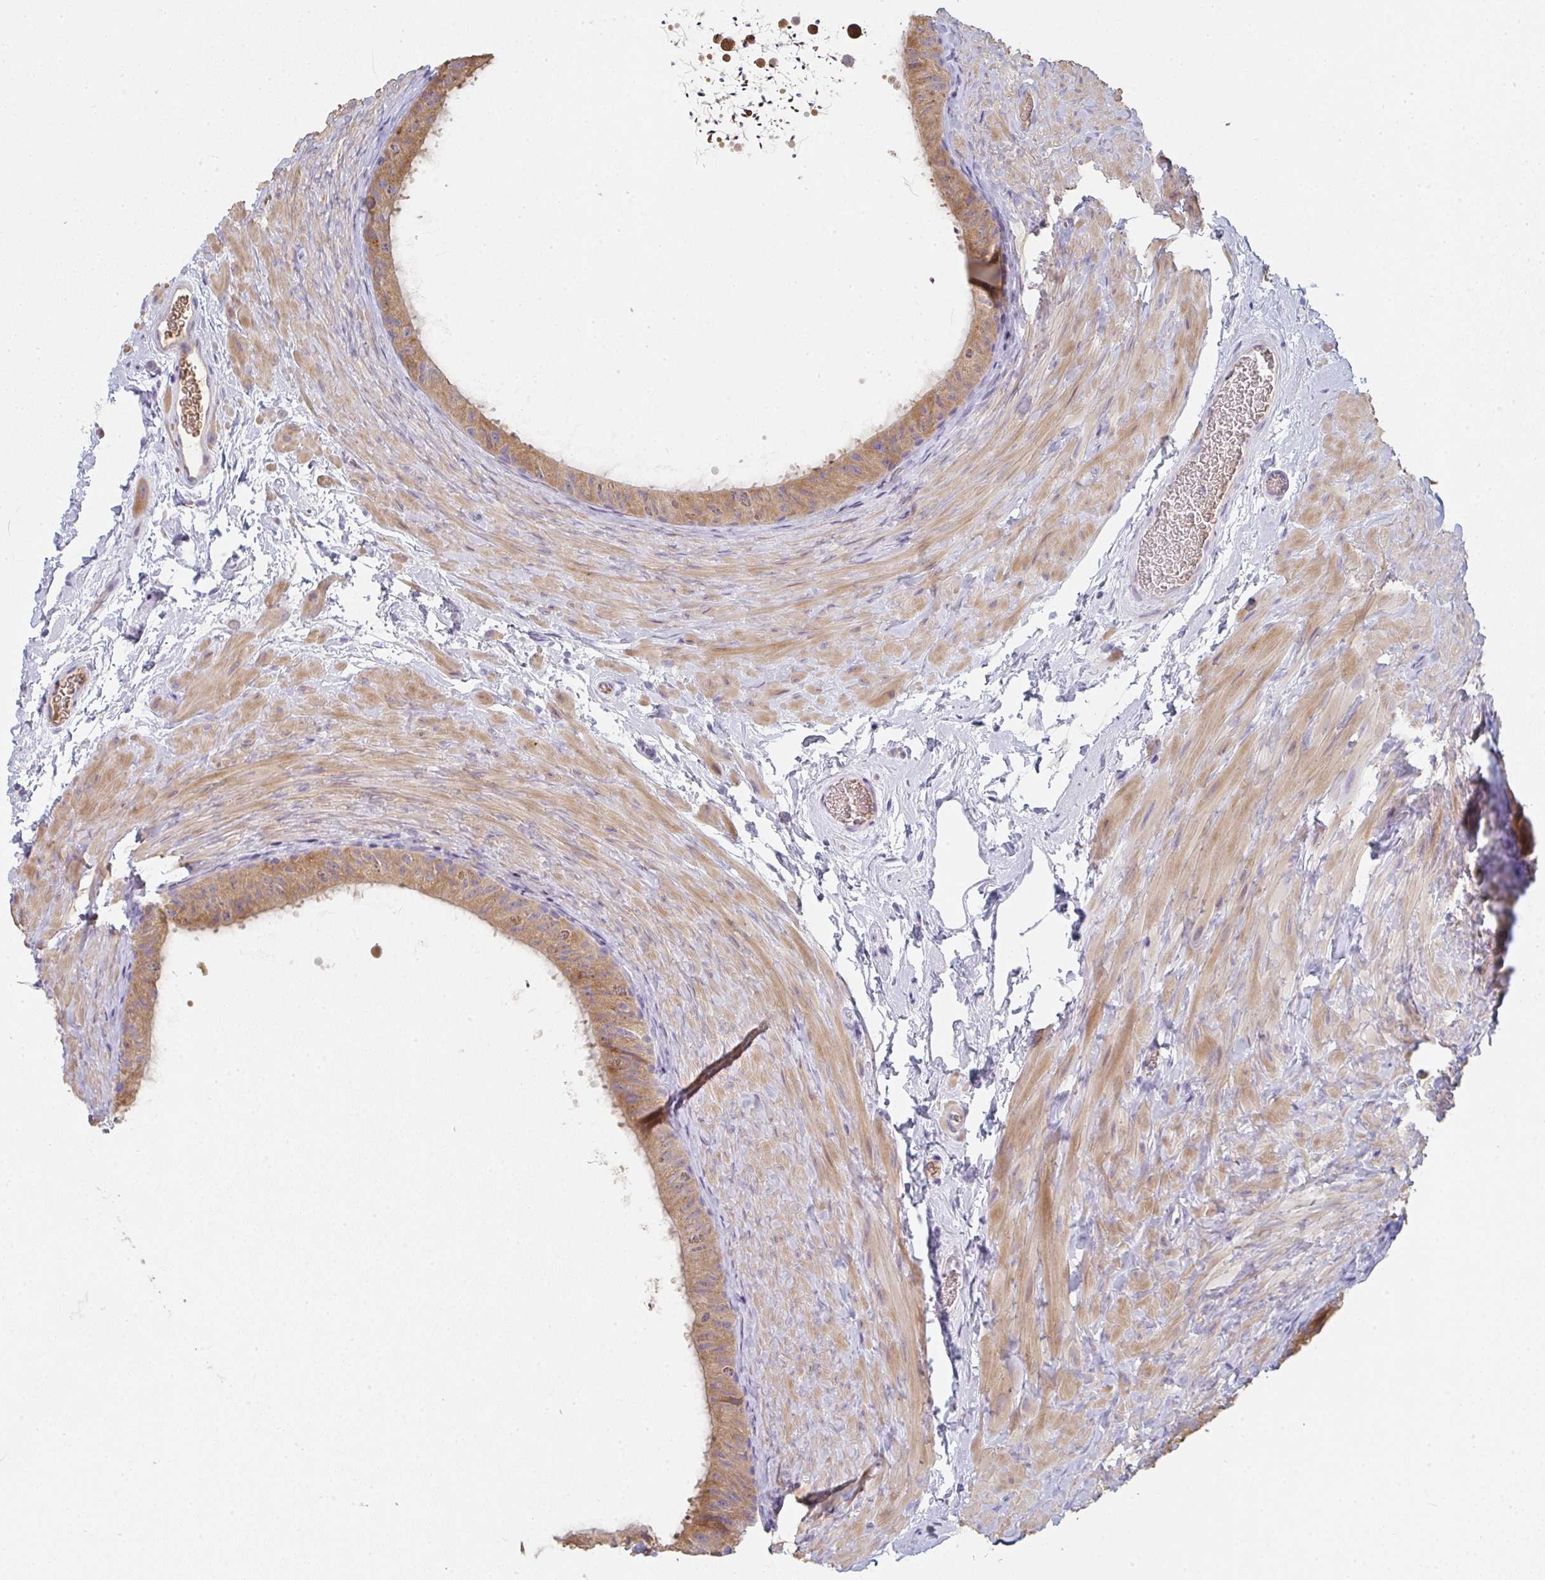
{"staining": {"intensity": "moderate", "quantity": ">75%", "location": "cytoplasmic/membranous"}, "tissue": "epididymis", "cell_type": "Glandular cells", "image_type": "normal", "snomed": [{"axis": "morphology", "description": "Normal tissue, NOS"}, {"axis": "topography", "description": "Epididymis, spermatic cord, NOS"}, {"axis": "topography", "description": "Epididymis"}], "caption": "High-magnification brightfield microscopy of unremarkable epididymis stained with DAB (brown) and counterstained with hematoxylin (blue). glandular cells exhibit moderate cytoplasmic/membranous staining is identified in about>75% of cells.", "gene": "ZNF215", "patient": {"sex": "male", "age": 31}}